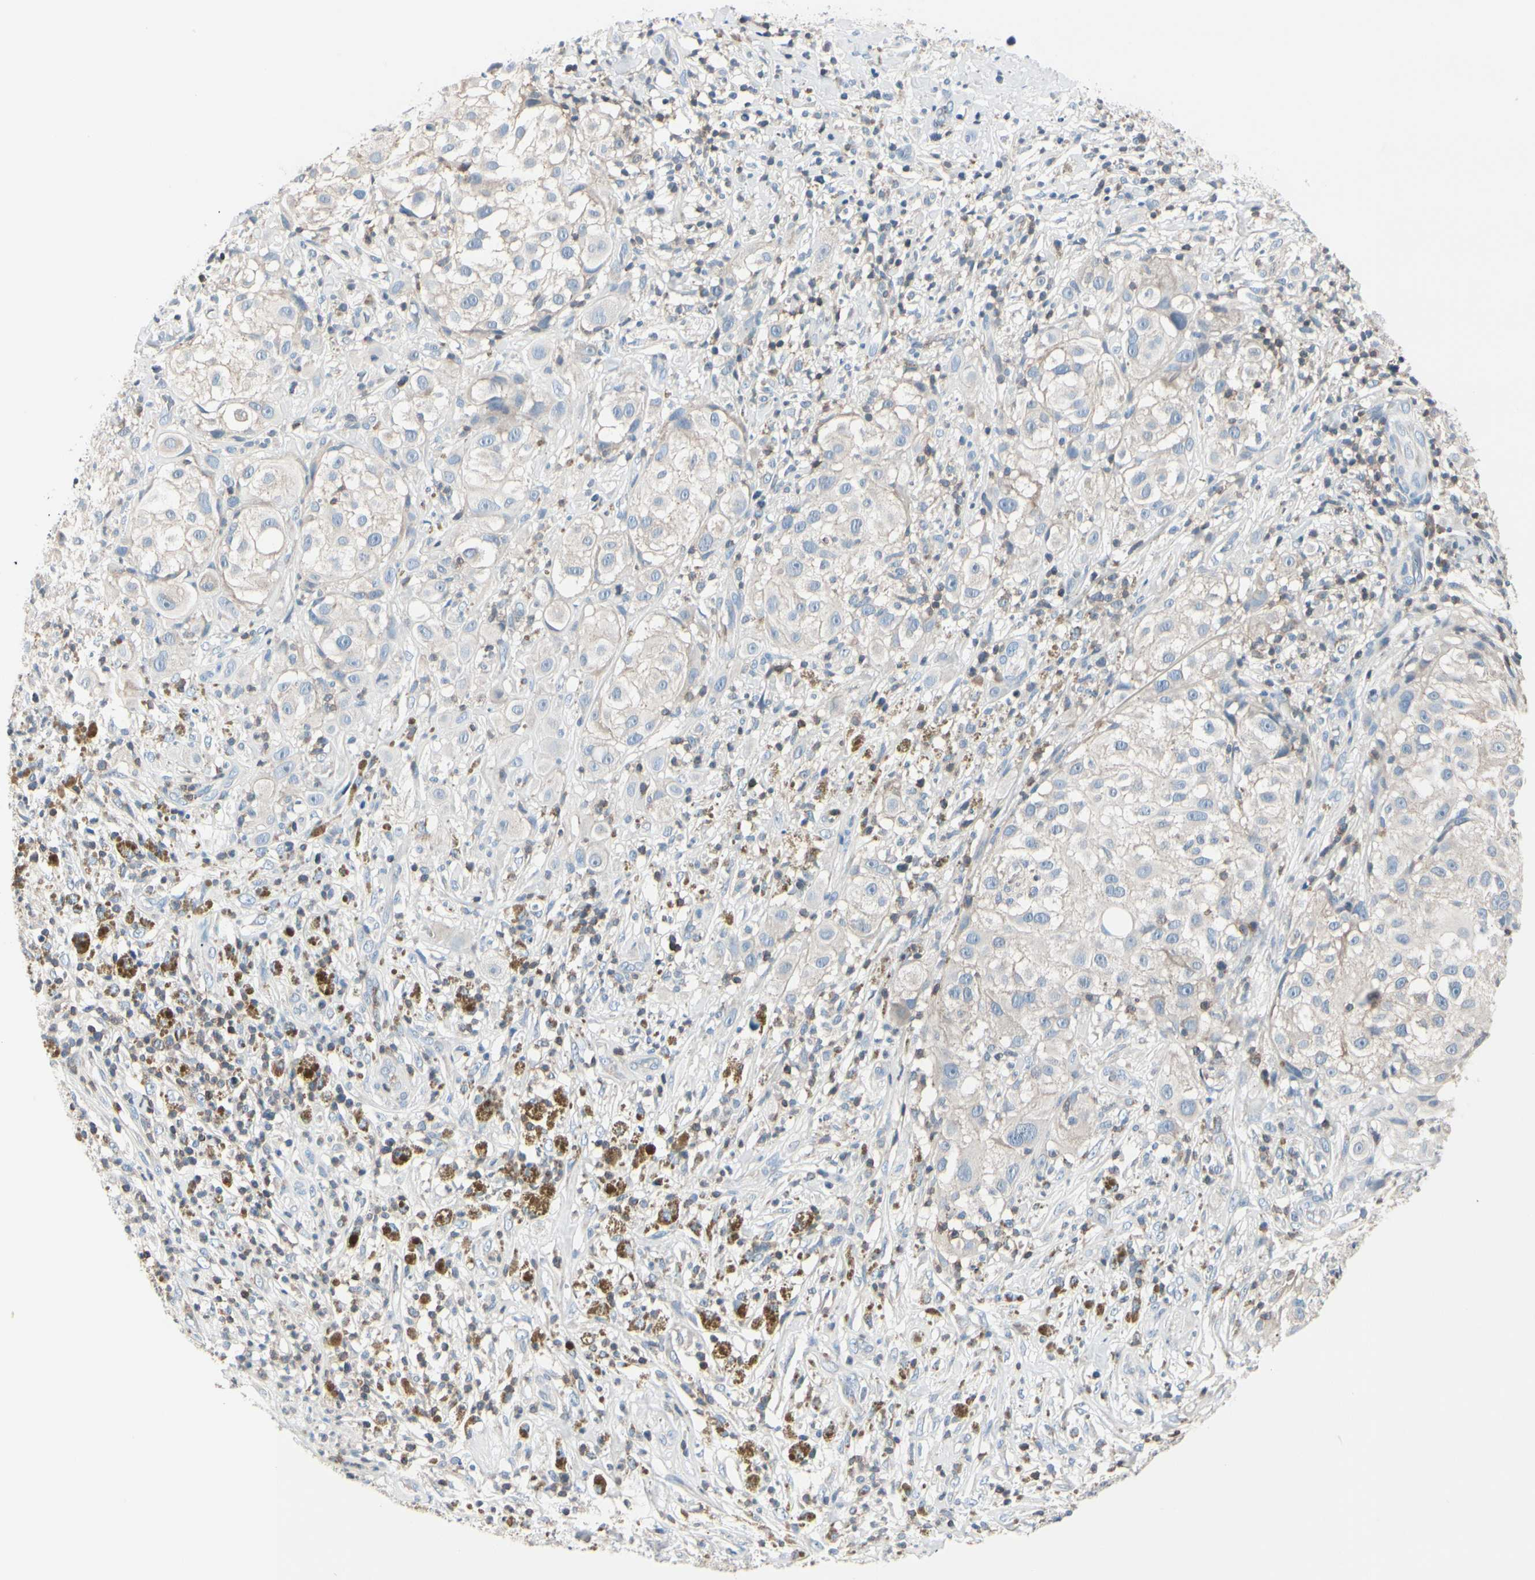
{"staining": {"intensity": "negative", "quantity": "none", "location": "none"}, "tissue": "melanoma", "cell_type": "Tumor cells", "image_type": "cancer", "snomed": [{"axis": "morphology", "description": "Necrosis, NOS"}, {"axis": "morphology", "description": "Malignant melanoma, NOS"}, {"axis": "topography", "description": "Skin"}], "caption": "A high-resolution photomicrograph shows immunohistochemistry (IHC) staining of melanoma, which shows no significant expression in tumor cells. (Immunohistochemistry, brightfield microscopy, high magnification).", "gene": "SLC9A3R1", "patient": {"sex": "female", "age": 87}}